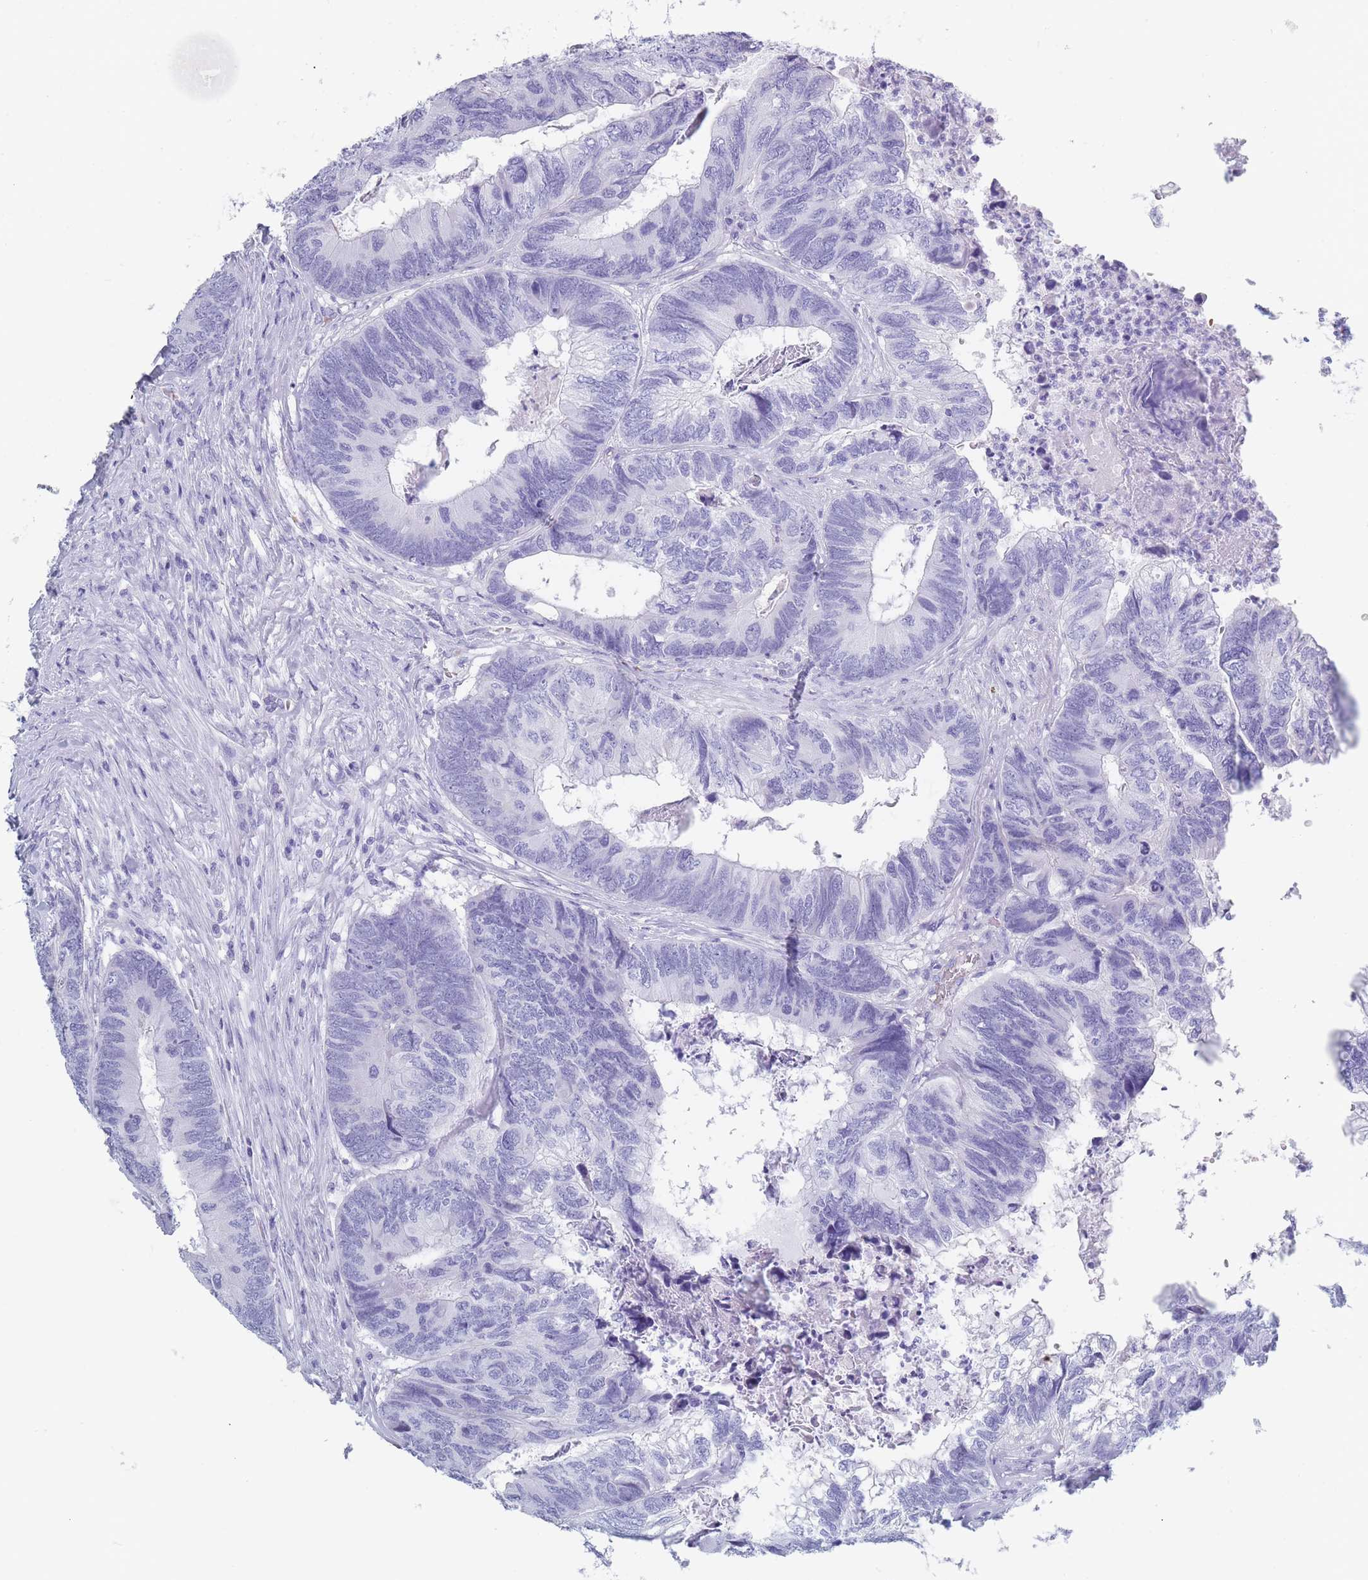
{"staining": {"intensity": "negative", "quantity": "none", "location": "none"}, "tissue": "colorectal cancer", "cell_type": "Tumor cells", "image_type": "cancer", "snomed": [{"axis": "morphology", "description": "Adenocarcinoma, NOS"}, {"axis": "topography", "description": "Colon"}], "caption": "There is no significant positivity in tumor cells of colorectal cancer.", "gene": "OR5D16", "patient": {"sex": "female", "age": 67}}